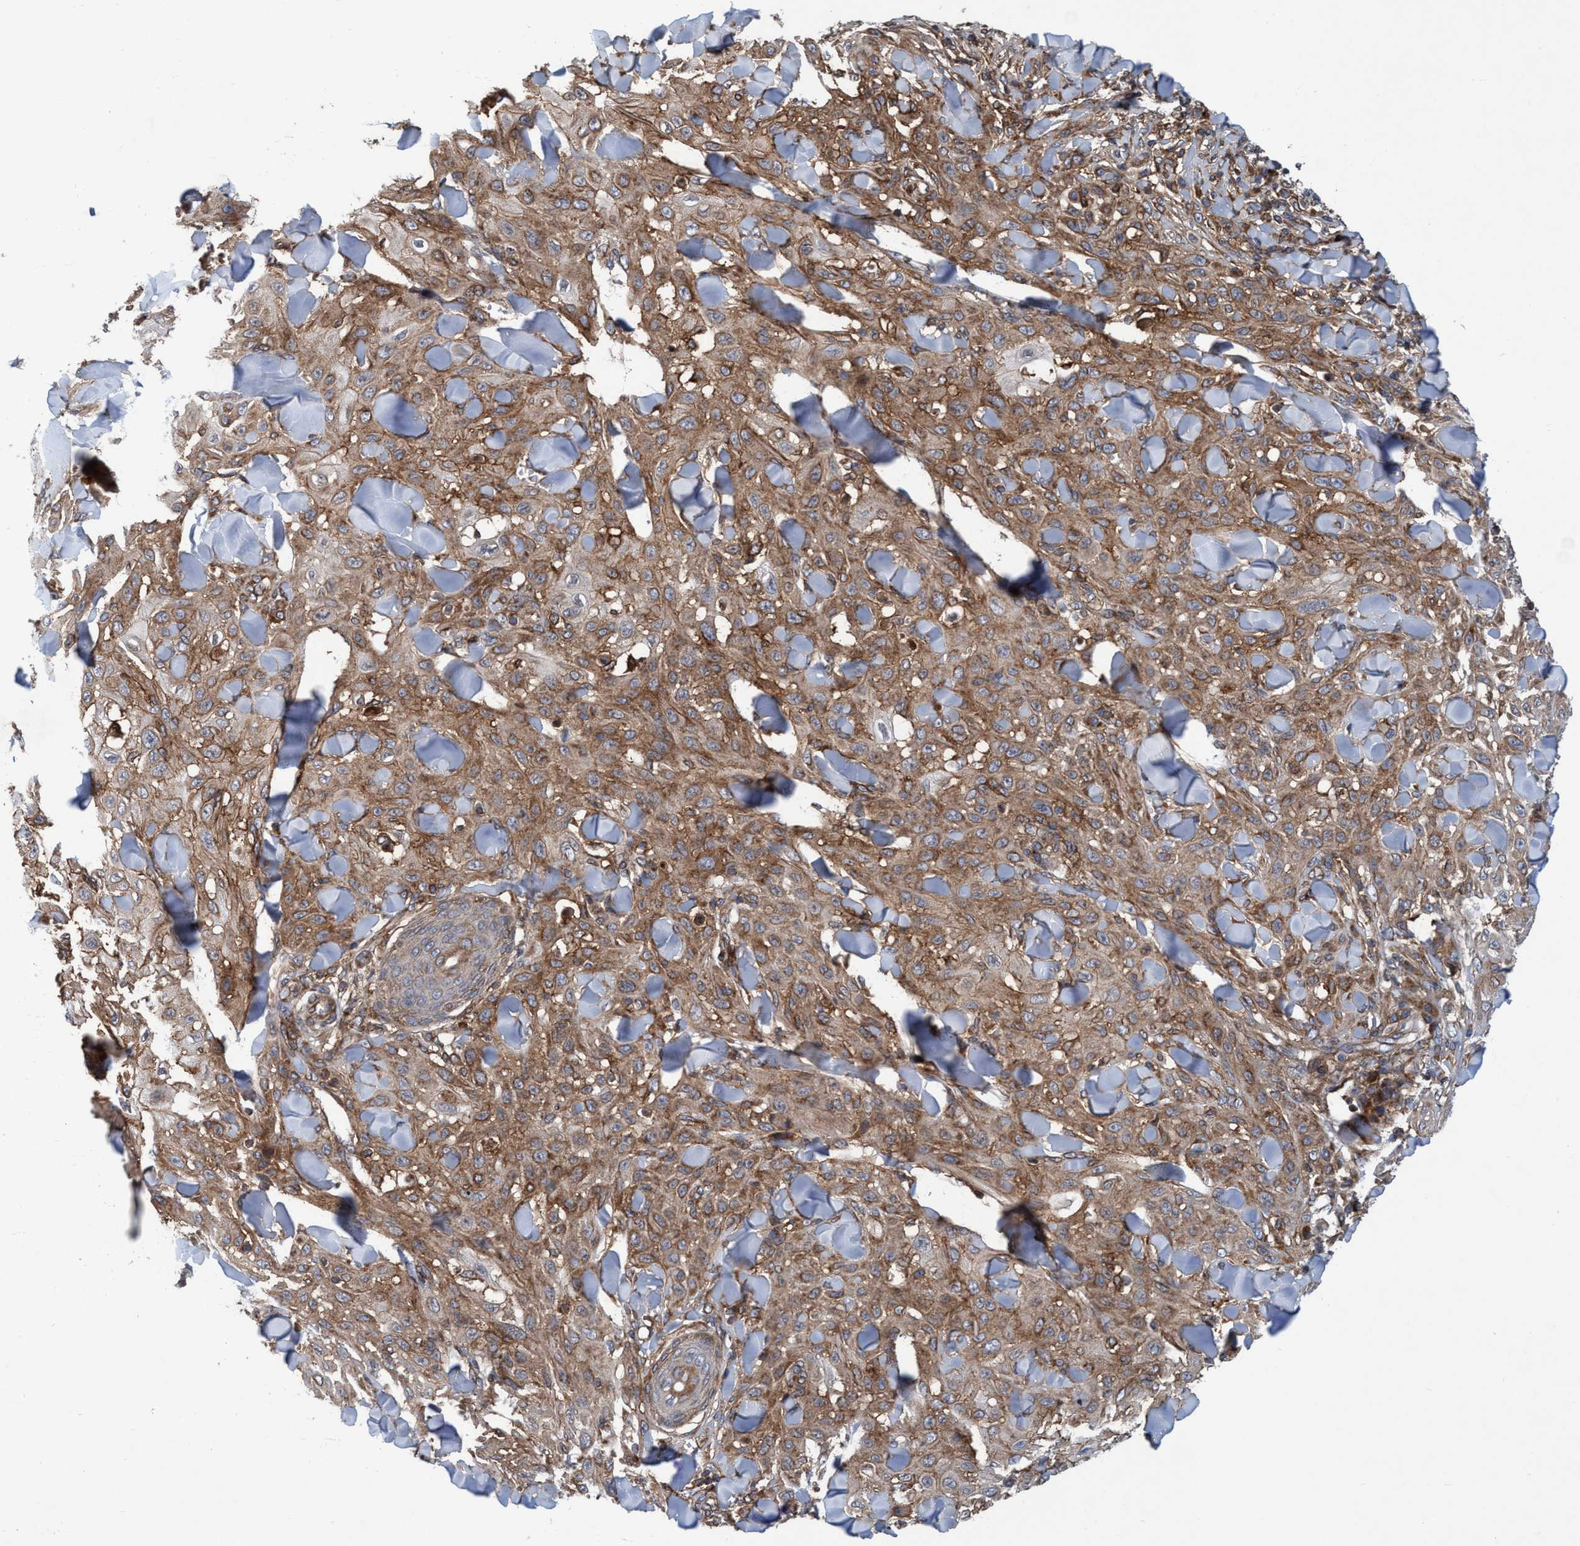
{"staining": {"intensity": "moderate", "quantity": ">75%", "location": "cytoplasmic/membranous"}, "tissue": "skin cancer", "cell_type": "Tumor cells", "image_type": "cancer", "snomed": [{"axis": "morphology", "description": "Squamous cell carcinoma, NOS"}, {"axis": "topography", "description": "Skin"}], "caption": "Immunohistochemical staining of squamous cell carcinoma (skin) reveals medium levels of moderate cytoplasmic/membranous expression in about >75% of tumor cells.", "gene": "SLC16A3", "patient": {"sex": "male", "age": 24}}